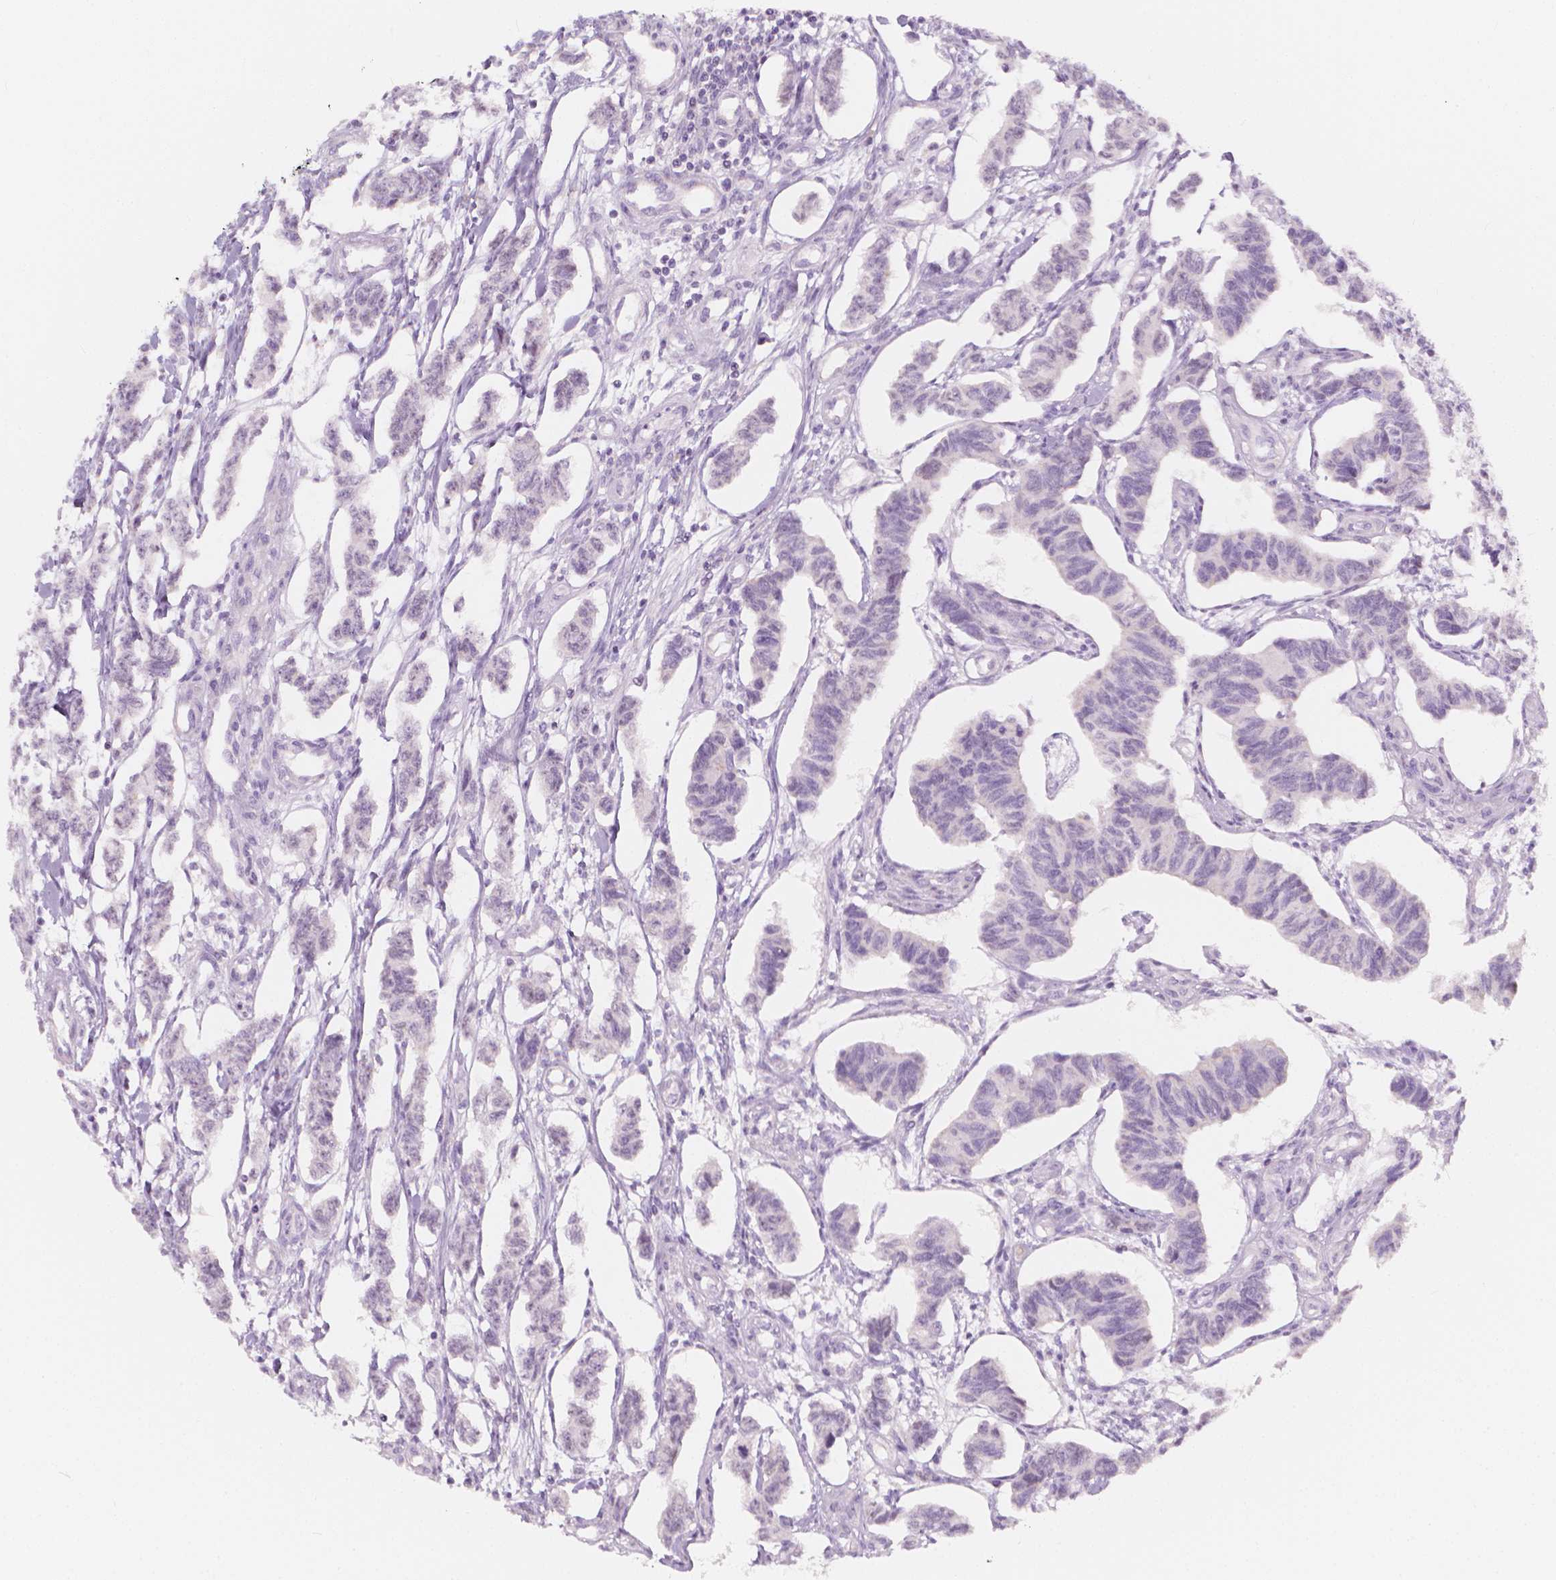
{"staining": {"intensity": "negative", "quantity": "none", "location": "none"}, "tissue": "carcinoid", "cell_type": "Tumor cells", "image_type": "cancer", "snomed": [{"axis": "morphology", "description": "Carcinoid, malignant, NOS"}, {"axis": "topography", "description": "Kidney"}], "caption": "There is no significant expression in tumor cells of carcinoid. Nuclei are stained in blue.", "gene": "RBFOX1", "patient": {"sex": "female", "age": 41}}